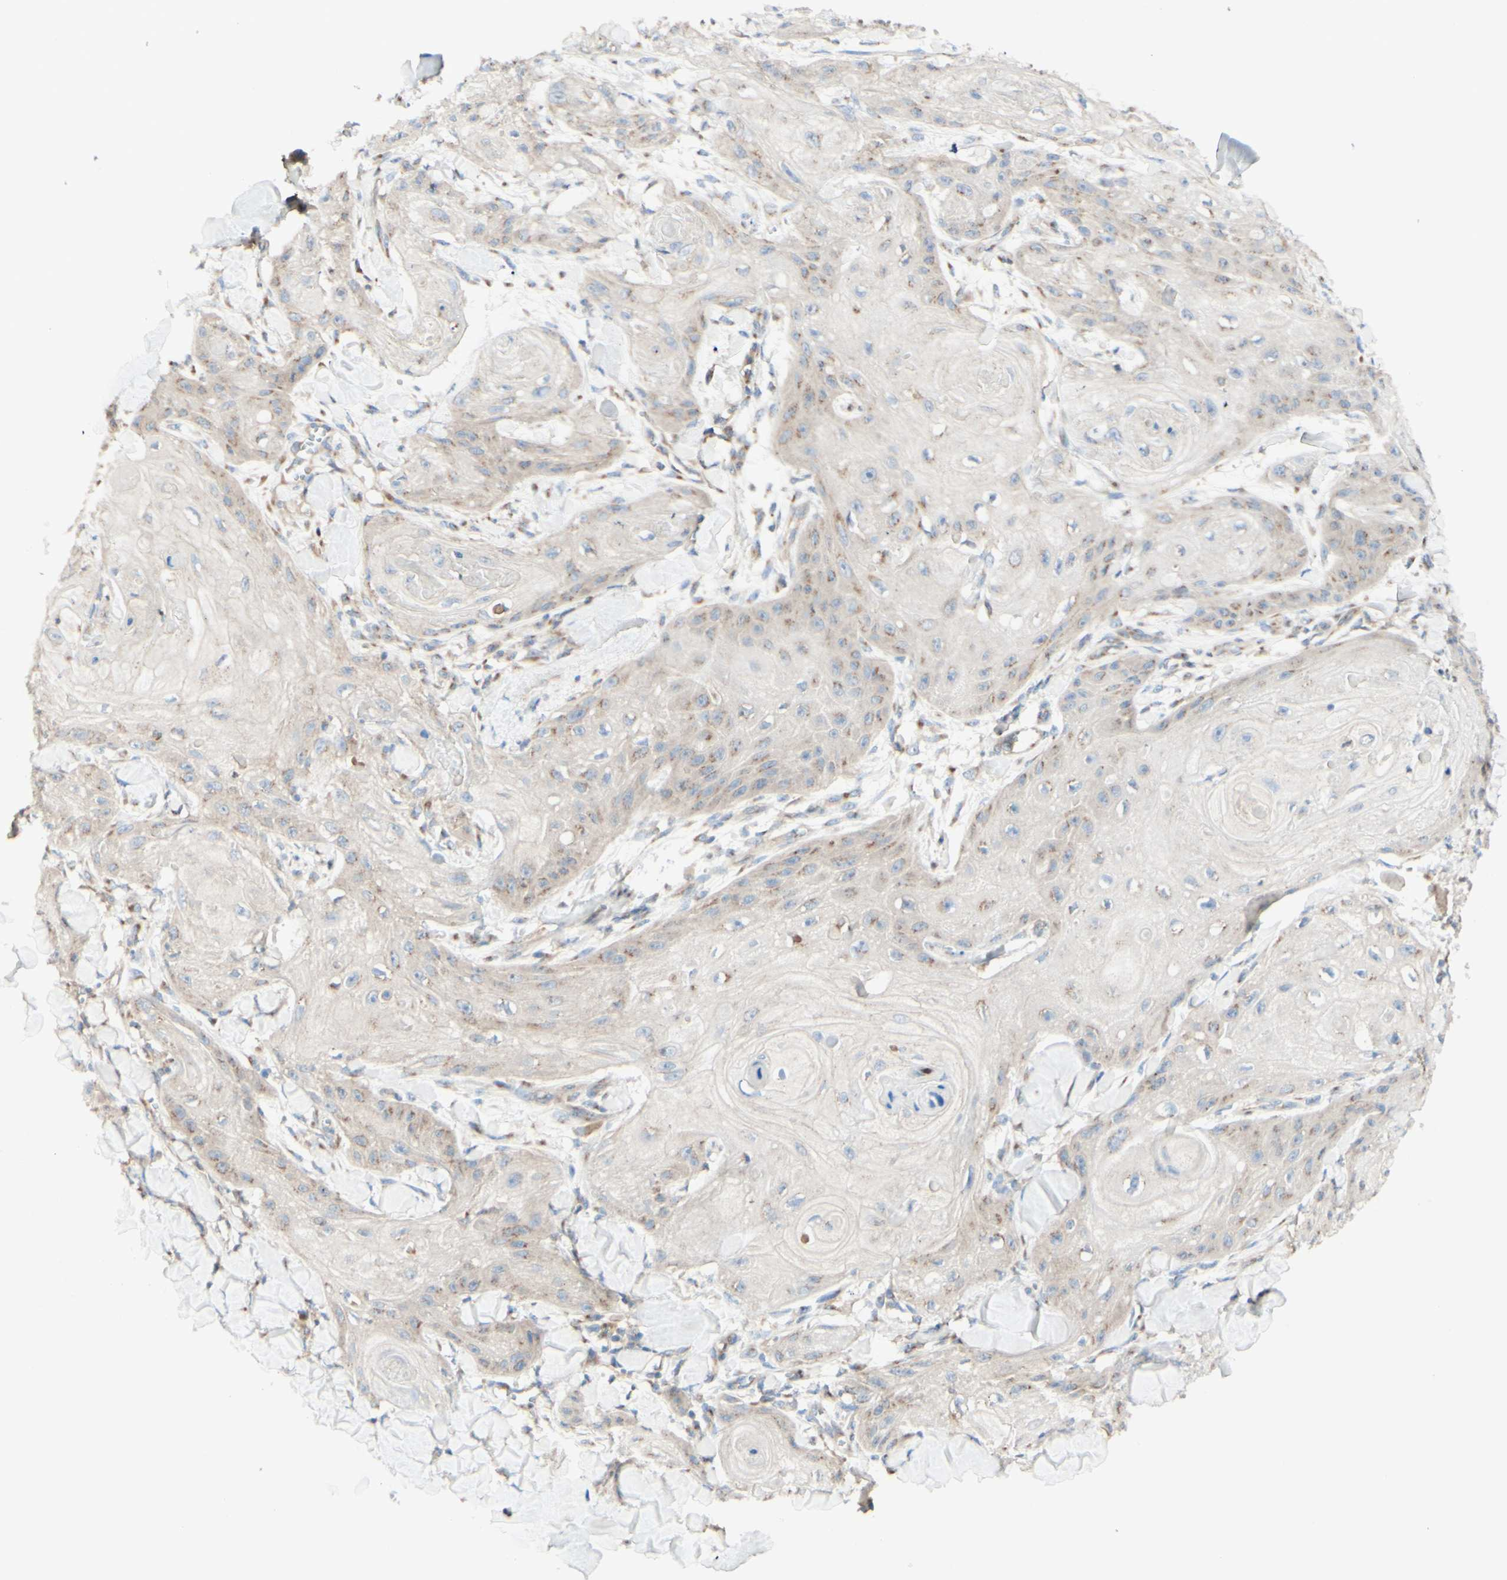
{"staining": {"intensity": "weak", "quantity": "25%-75%", "location": "cytoplasmic/membranous"}, "tissue": "skin cancer", "cell_type": "Tumor cells", "image_type": "cancer", "snomed": [{"axis": "morphology", "description": "Squamous cell carcinoma, NOS"}, {"axis": "topography", "description": "Skin"}], "caption": "About 25%-75% of tumor cells in squamous cell carcinoma (skin) display weak cytoplasmic/membranous protein expression as visualized by brown immunohistochemical staining.", "gene": "MTM1", "patient": {"sex": "male", "age": 74}}